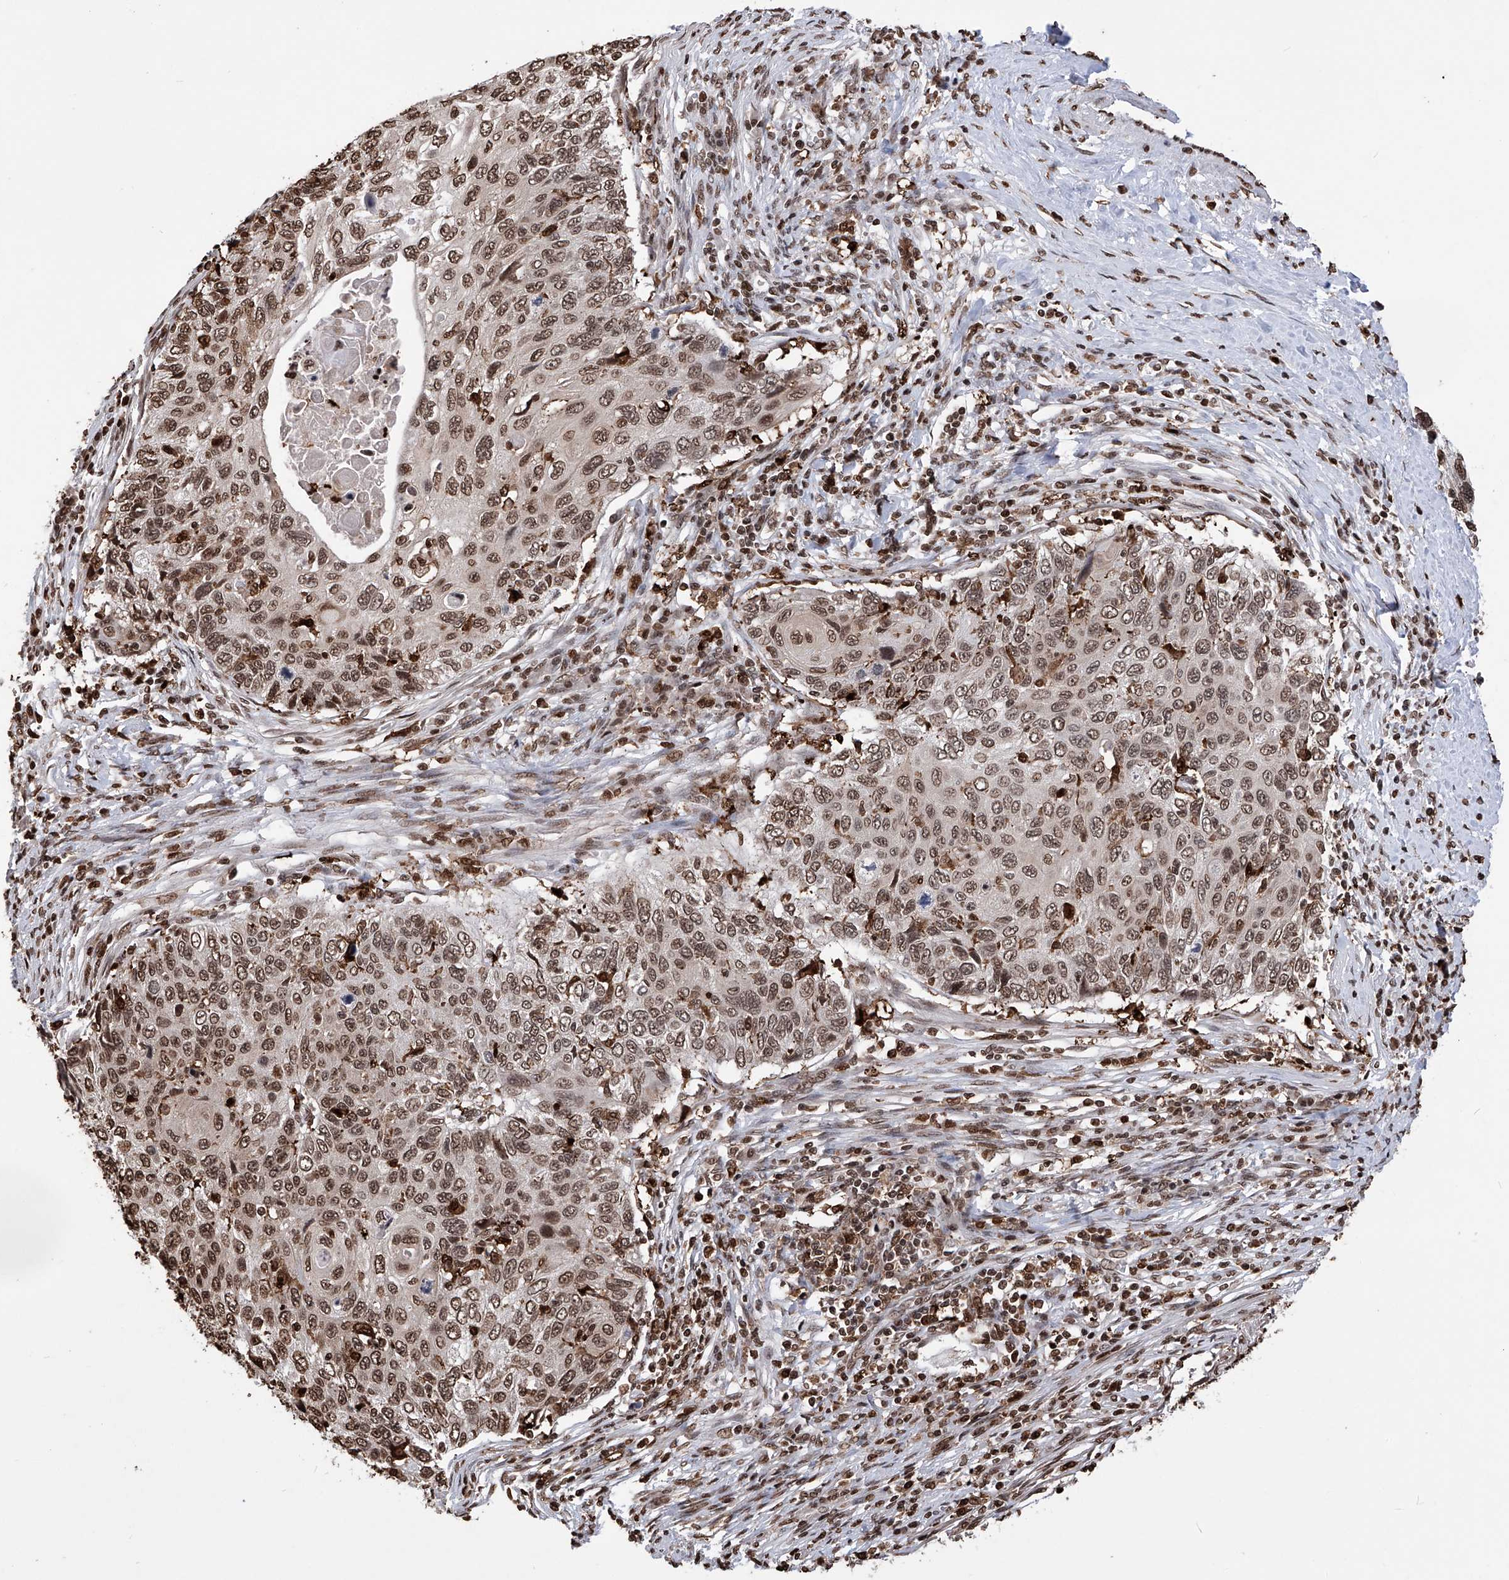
{"staining": {"intensity": "strong", "quantity": ">75%", "location": "nuclear"}, "tissue": "cervical cancer", "cell_type": "Tumor cells", "image_type": "cancer", "snomed": [{"axis": "morphology", "description": "Squamous cell carcinoma, NOS"}, {"axis": "topography", "description": "Cervix"}], "caption": "Squamous cell carcinoma (cervical) tissue exhibits strong nuclear positivity in approximately >75% of tumor cells, visualized by immunohistochemistry.", "gene": "CFAP410", "patient": {"sex": "female", "age": 70}}